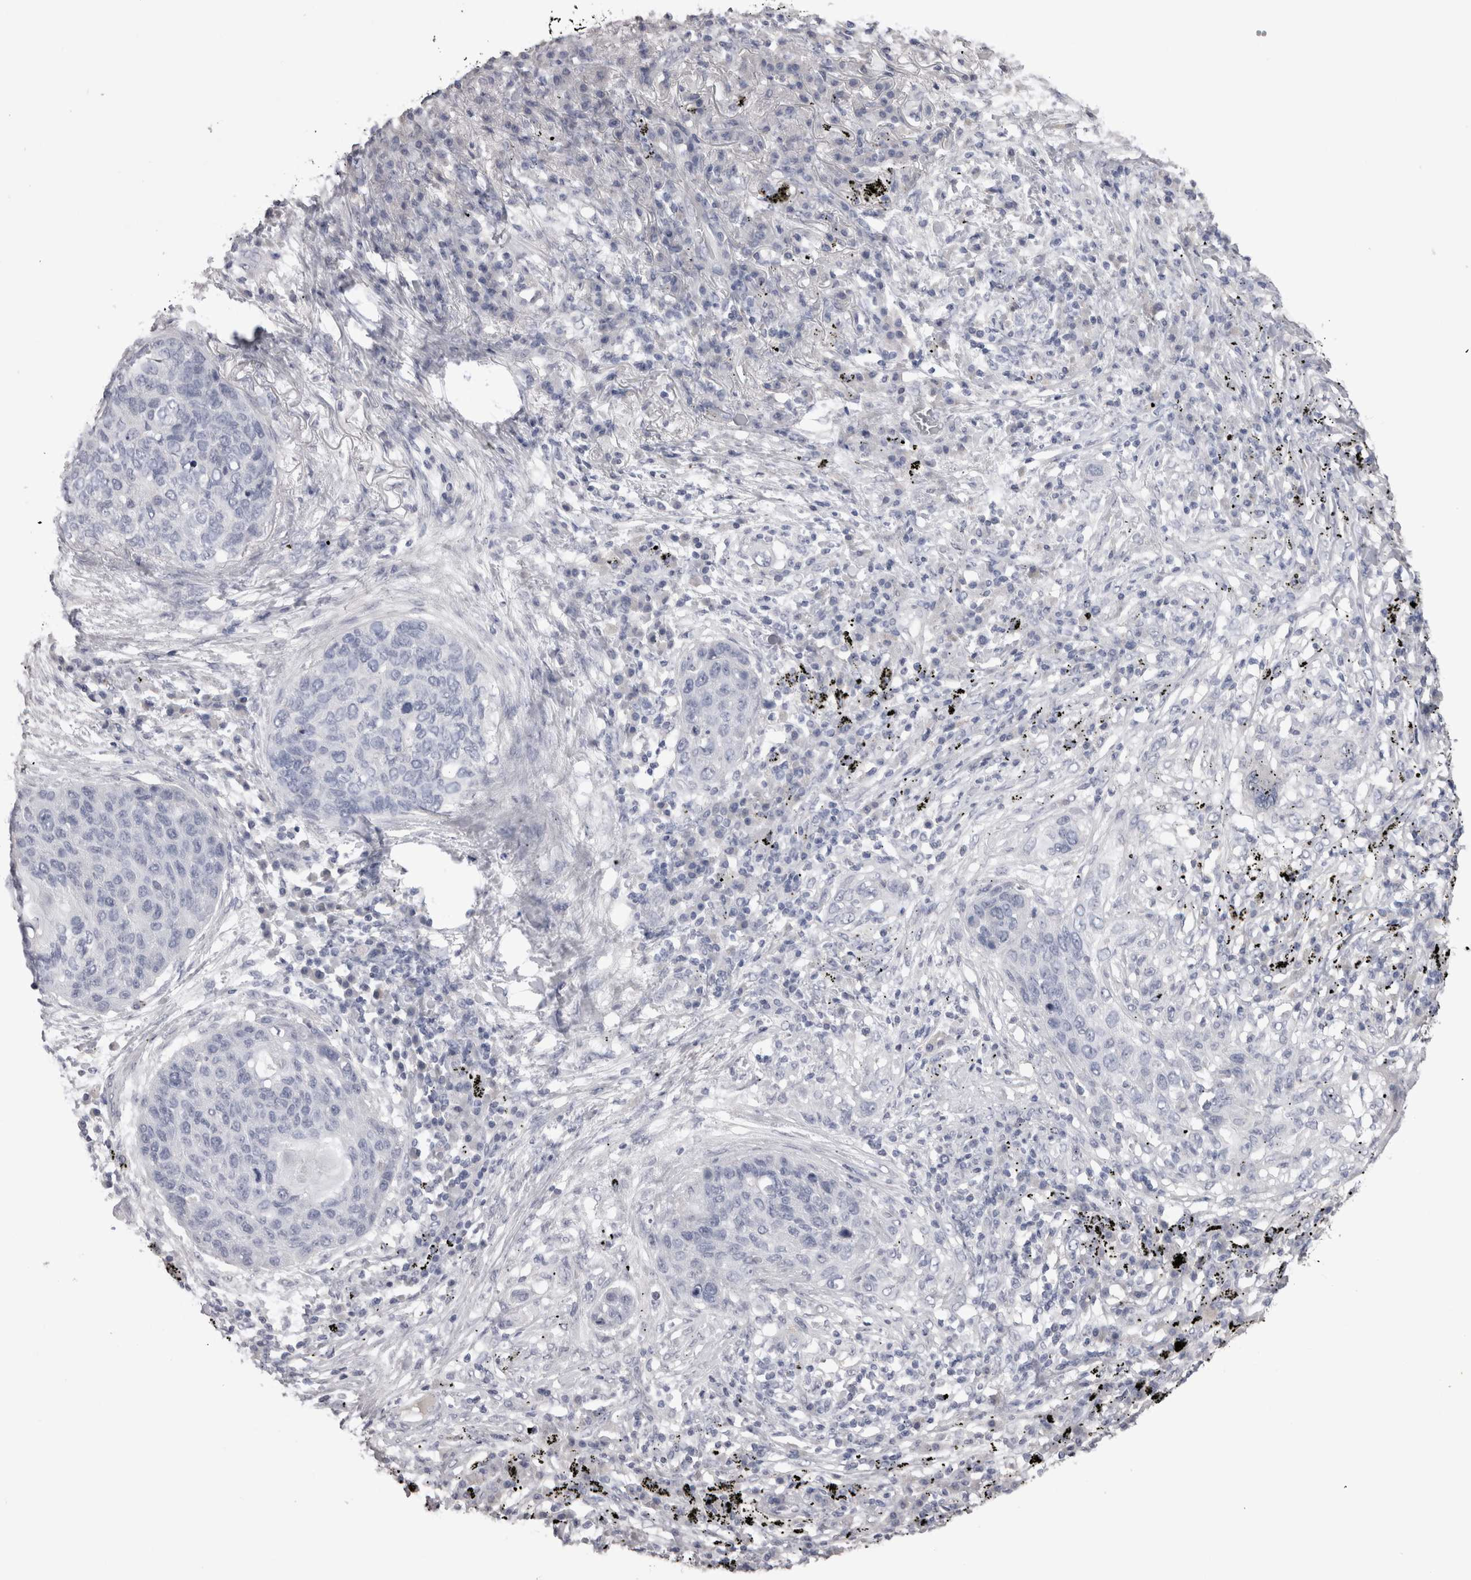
{"staining": {"intensity": "negative", "quantity": "none", "location": "none"}, "tissue": "lung cancer", "cell_type": "Tumor cells", "image_type": "cancer", "snomed": [{"axis": "morphology", "description": "Squamous cell carcinoma, NOS"}, {"axis": "topography", "description": "Lung"}], "caption": "A micrograph of lung squamous cell carcinoma stained for a protein exhibits no brown staining in tumor cells.", "gene": "ADAM2", "patient": {"sex": "female", "age": 63}}